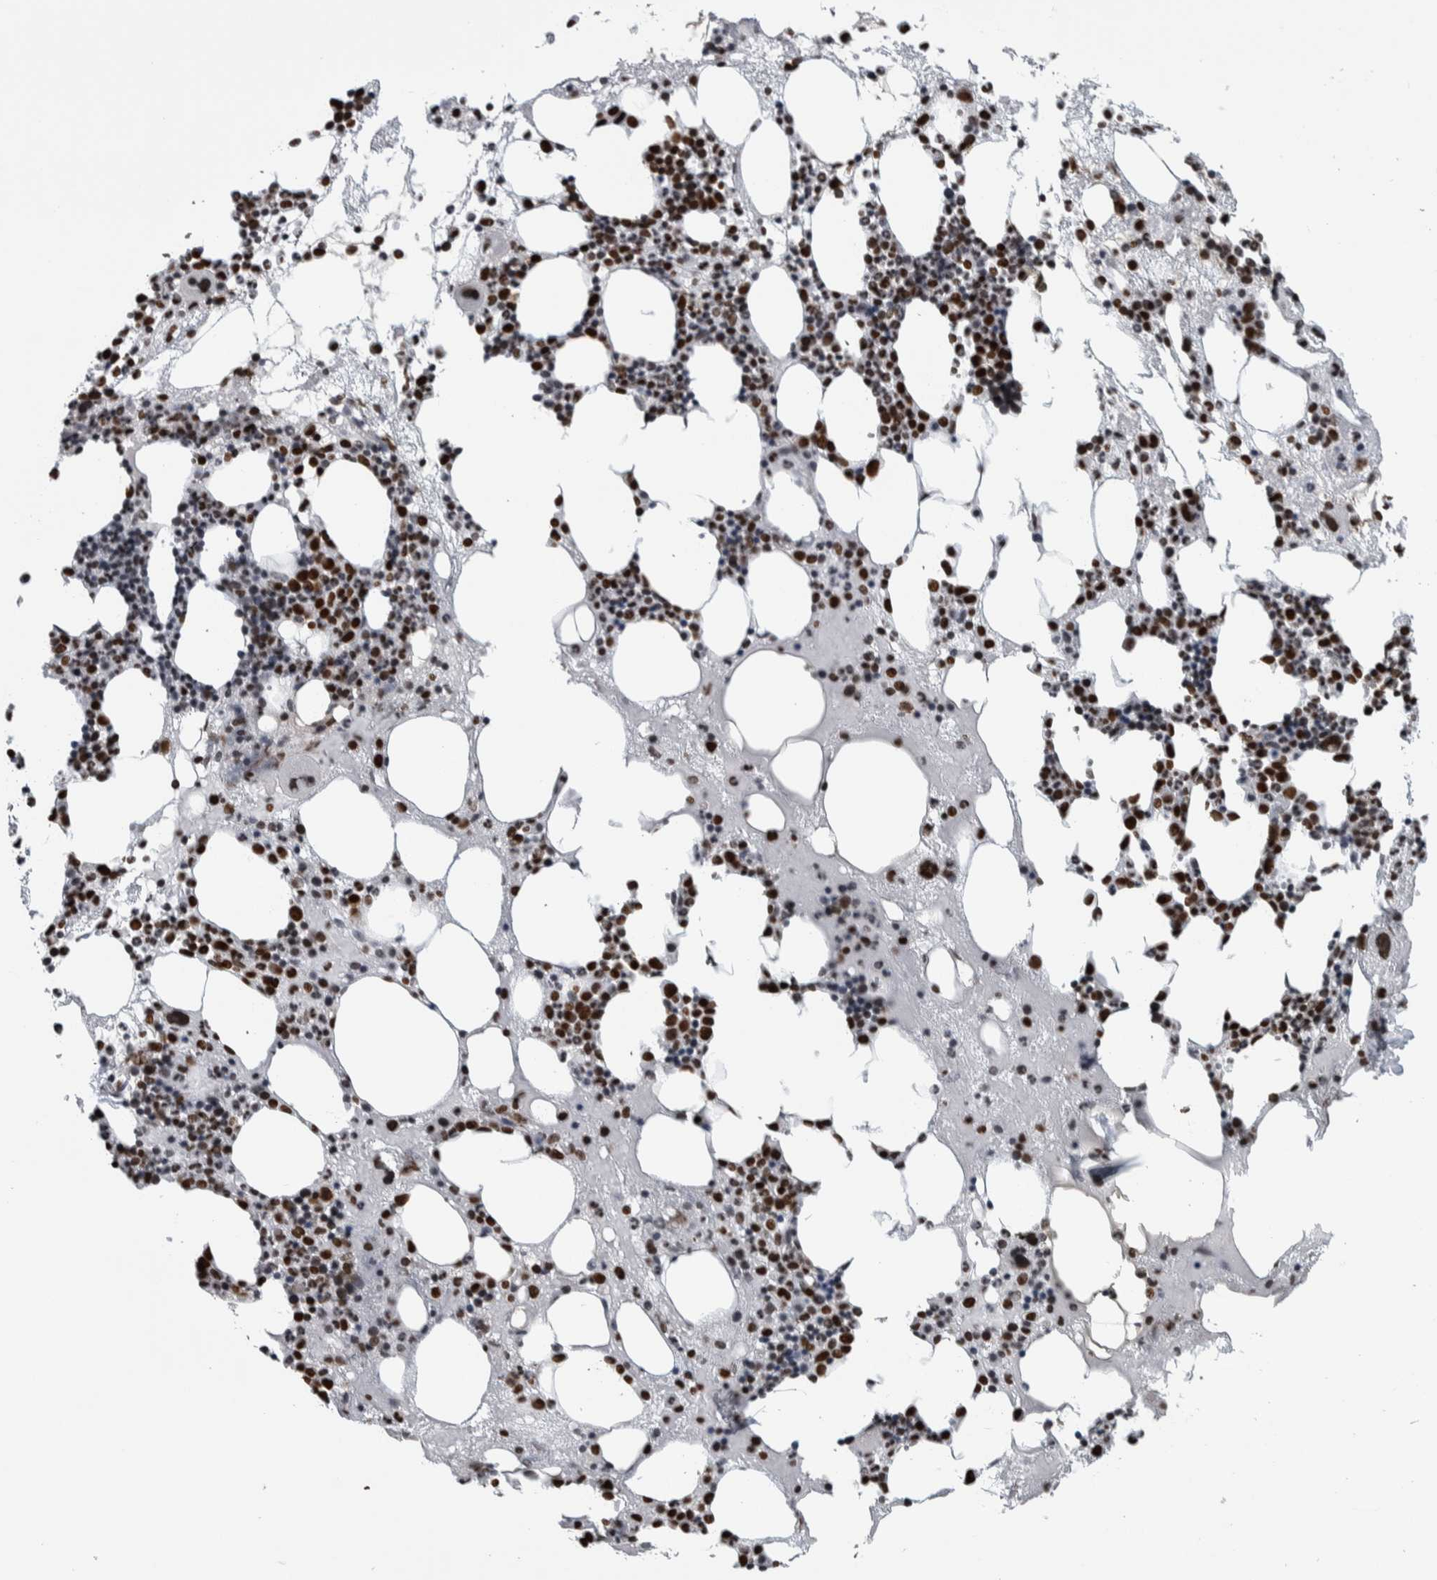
{"staining": {"intensity": "strong", "quantity": ">75%", "location": "nuclear"}, "tissue": "bone marrow", "cell_type": "Hematopoietic cells", "image_type": "normal", "snomed": [{"axis": "morphology", "description": "Normal tissue, NOS"}, {"axis": "morphology", "description": "Inflammation, NOS"}, {"axis": "topography", "description": "Bone marrow"}], "caption": "Immunohistochemistry (IHC) photomicrograph of benign bone marrow: bone marrow stained using IHC exhibits high levels of strong protein expression localized specifically in the nuclear of hematopoietic cells, appearing as a nuclear brown color.", "gene": "TOP2B", "patient": {"sex": "female", "age": 81}}